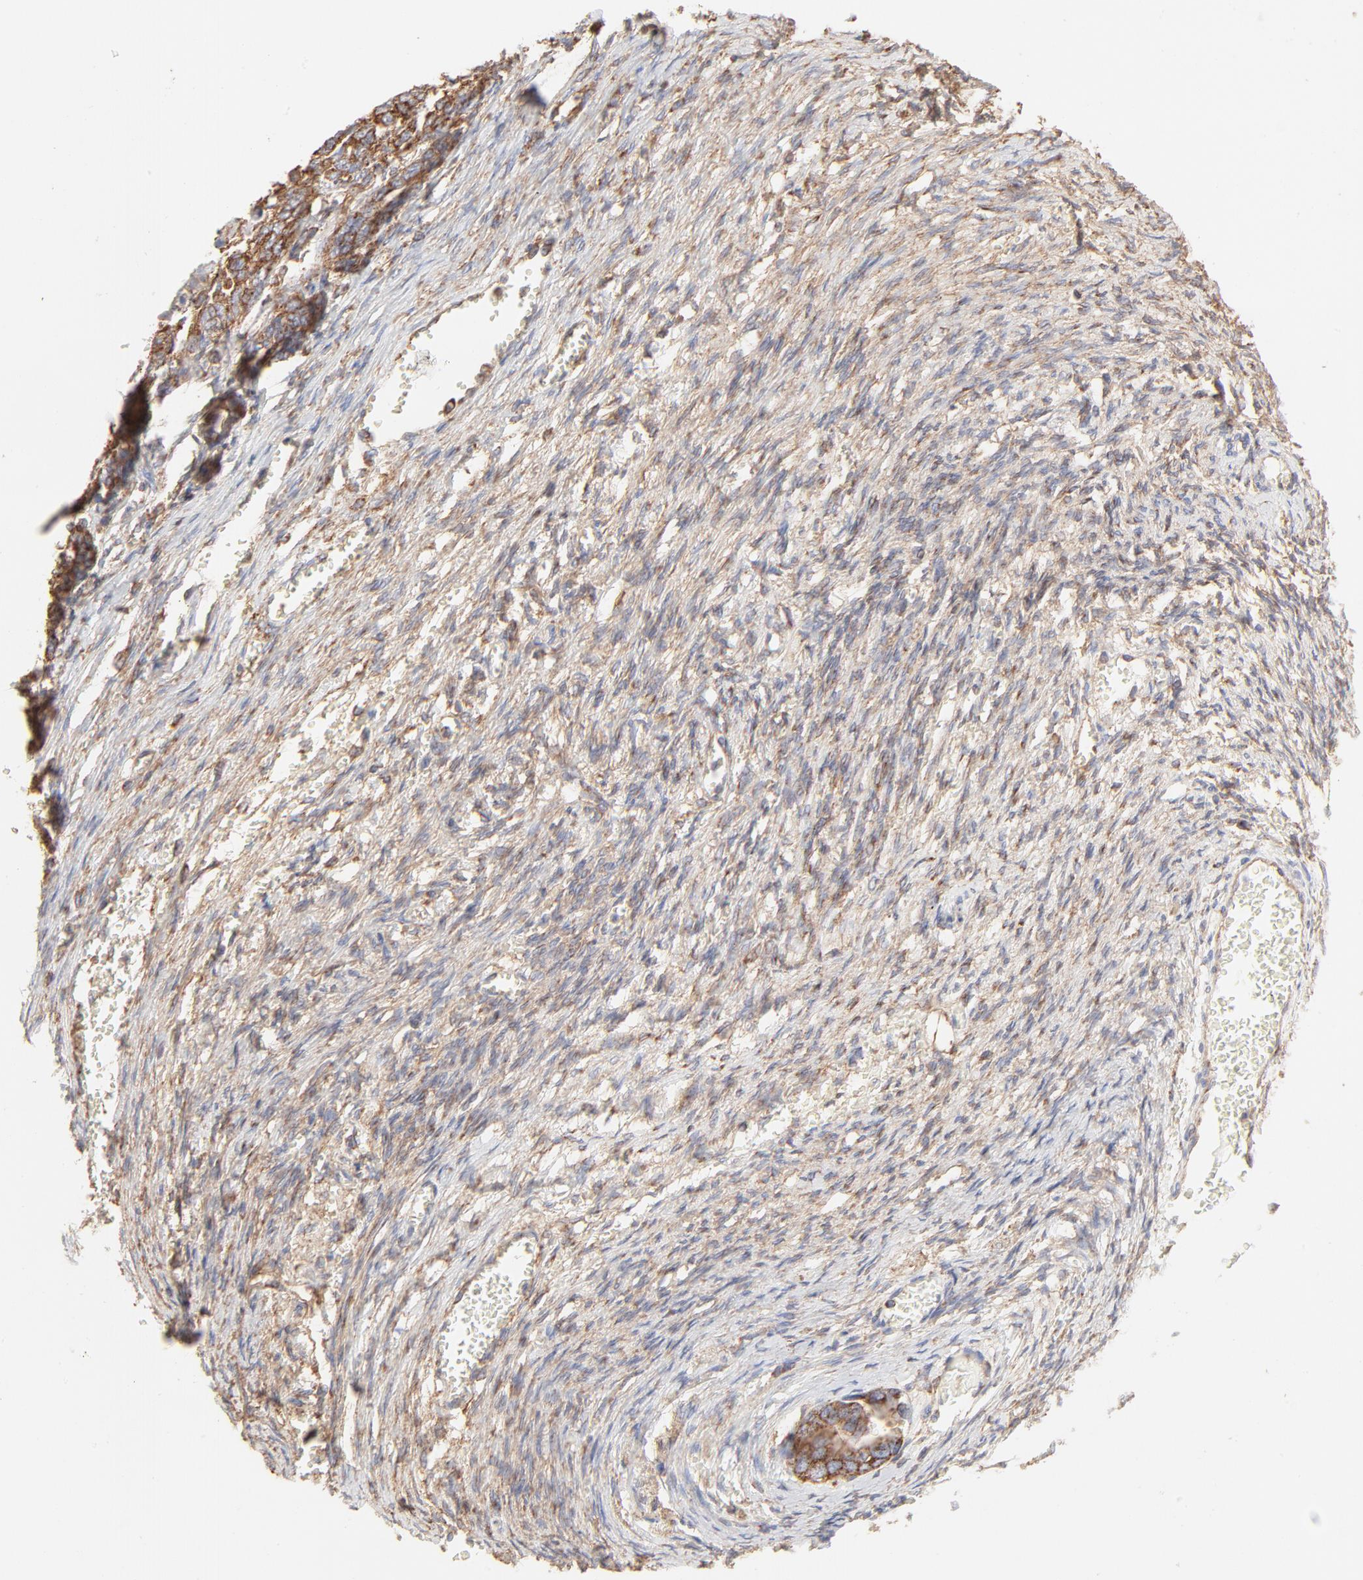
{"staining": {"intensity": "moderate", "quantity": ">75%", "location": "cytoplasmic/membranous"}, "tissue": "ovarian cancer", "cell_type": "Tumor cells", "image_type": "cancer", "snomed": [{"axis": "morphology", "description": "Cystadenocarcinoma, serous, NOS"}, {"axis": "topography", "description": "Ovary"}], "caption": "This is a micrograph of immunohistochemistry (IHC) staining of ovarian cancer, which shows moderate staining in the cytoplasmic/membranous of tumor cells.", "gene": "CLTB", "patient": {"sex": "female", "age": 69}}